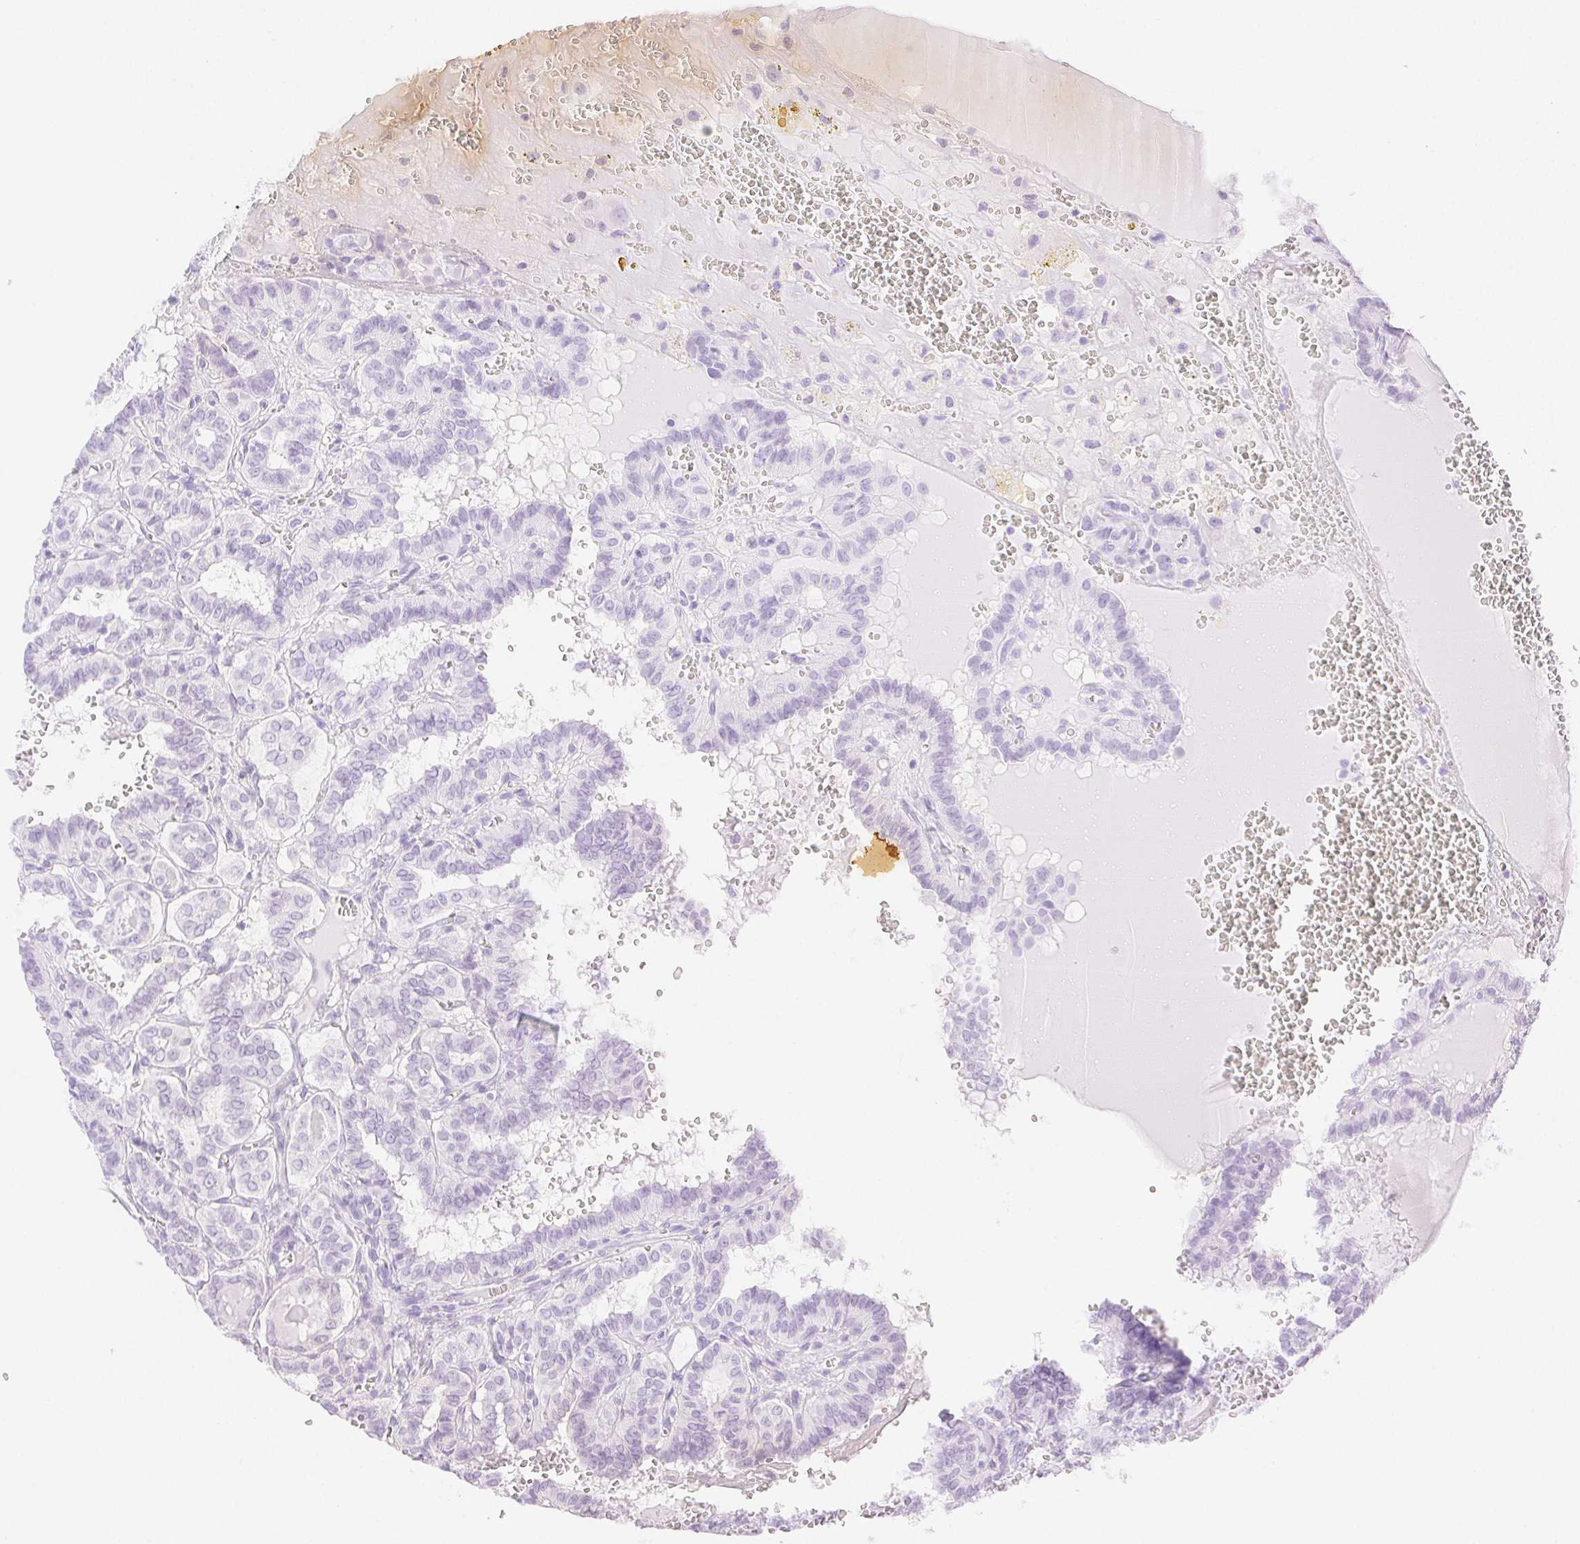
{"staining": {"intensity": "negative", "quantity": "none", "location": "none"}, "tissue": "thyroid cancer", "cell_type": "Tumor cells", "image_type": "cancer", "snomed": [{"axis": "morphology", "description": "Papillary adenocarcinoma, NOS"}, {"axis": "topography", "description": "Thyroid gland"}], "caption": "An image of human thyroid cancer (papillary adenocarcinoma) is negative for staining in tumor cells.", "gene": "SPACA4", "patient": {"sex": "female", "age": 21}}